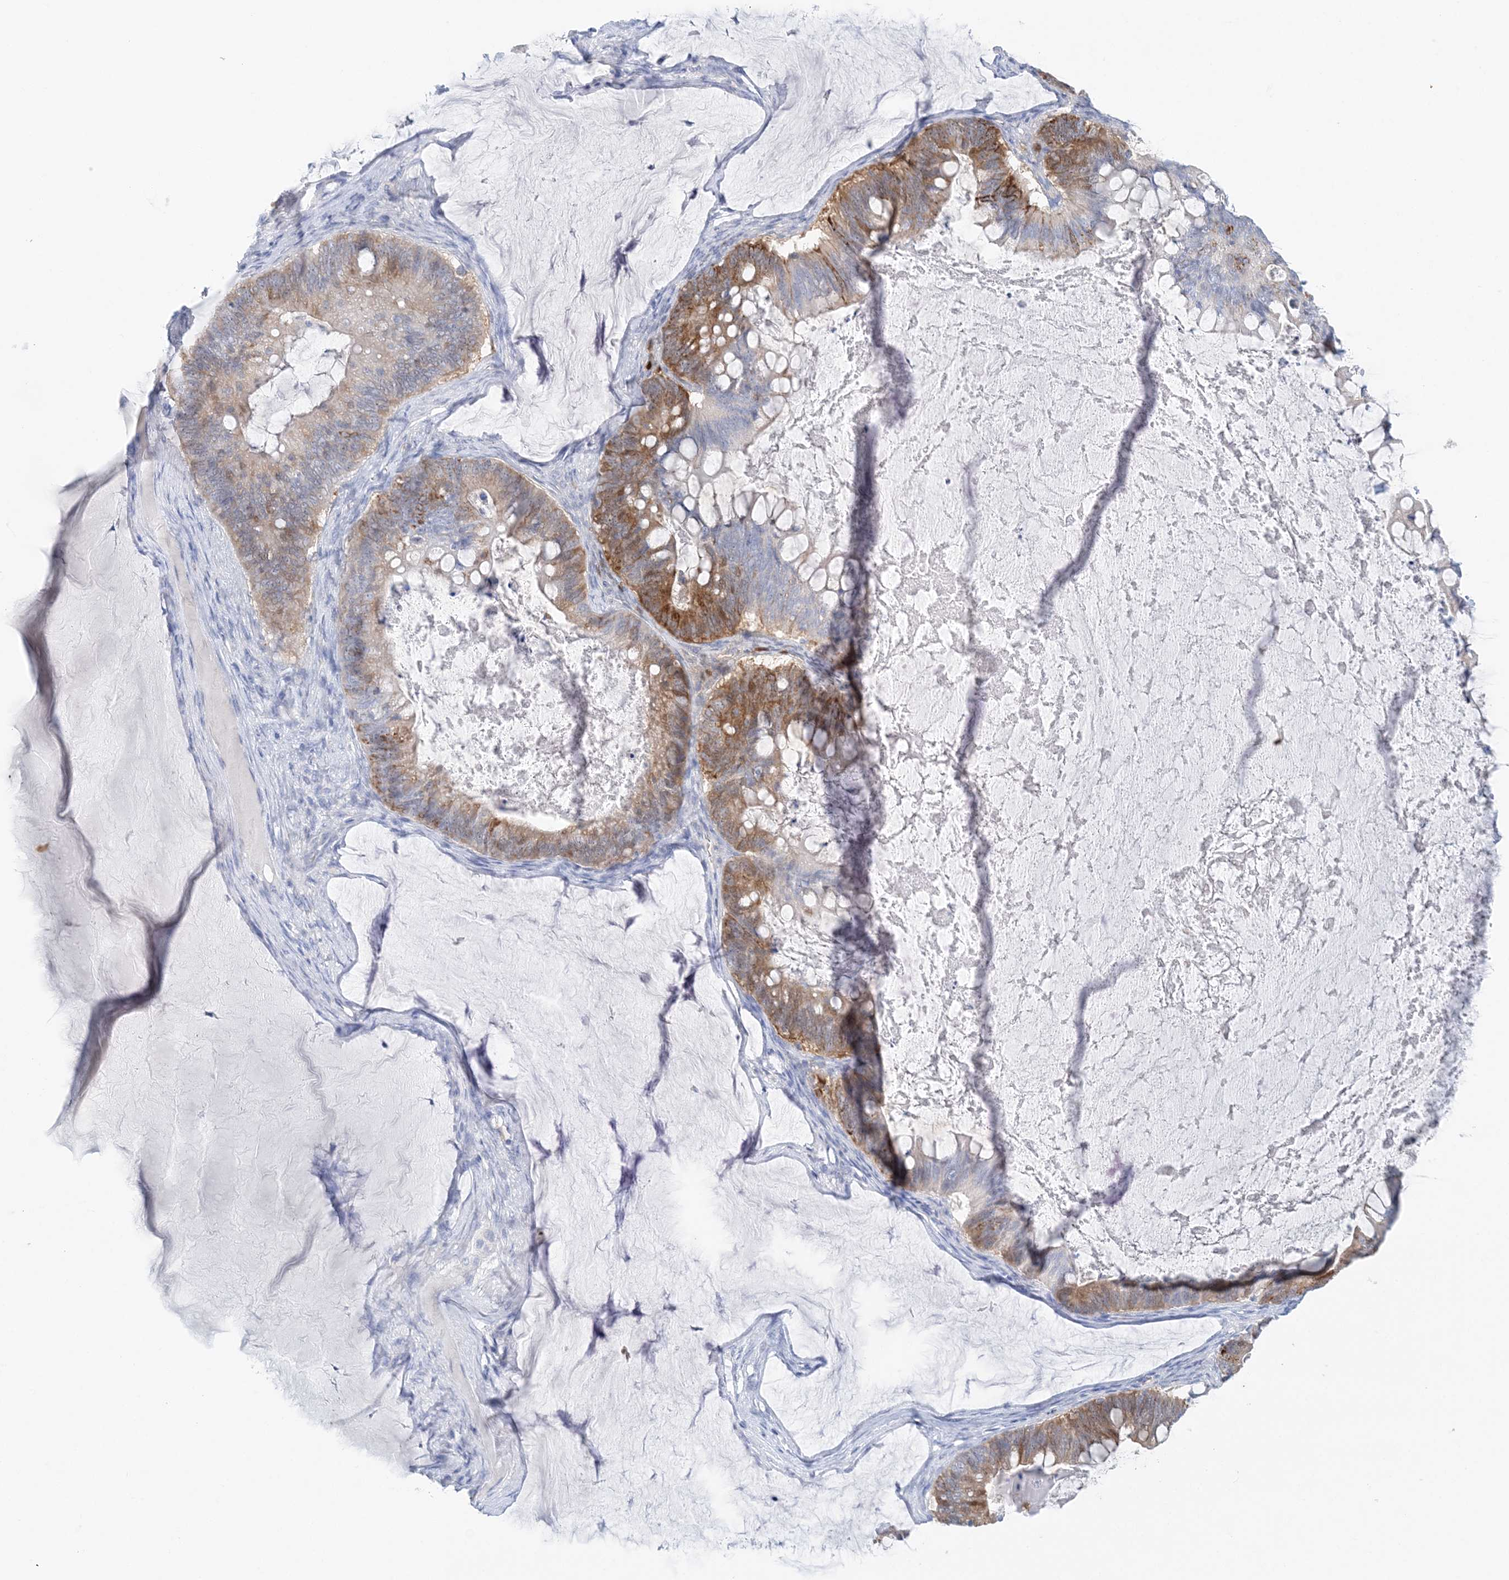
{"staining": {"intensity": "moderate", "quantity": ">75%", "location": "cytoplasmic/membranous"}, "tissue": "ovarian cancer", "cell_type": "Tumor cells", "image_type": "cancer", "snomed": [{"axis": "morphology", "description": "Cystadenocarcinoma, mucinous, NOS"}, {"axis": "topography", "description": "Ovary"}], "caption": "Tumor cells demonstrate medium levels of moderate cytoplasmic/membranous positivity in about >75% of cells in ovarian mucinous cystadenocarcinoma.", "gene": "HMGCS1", "patient": {"sex": "female", "age": 61}}